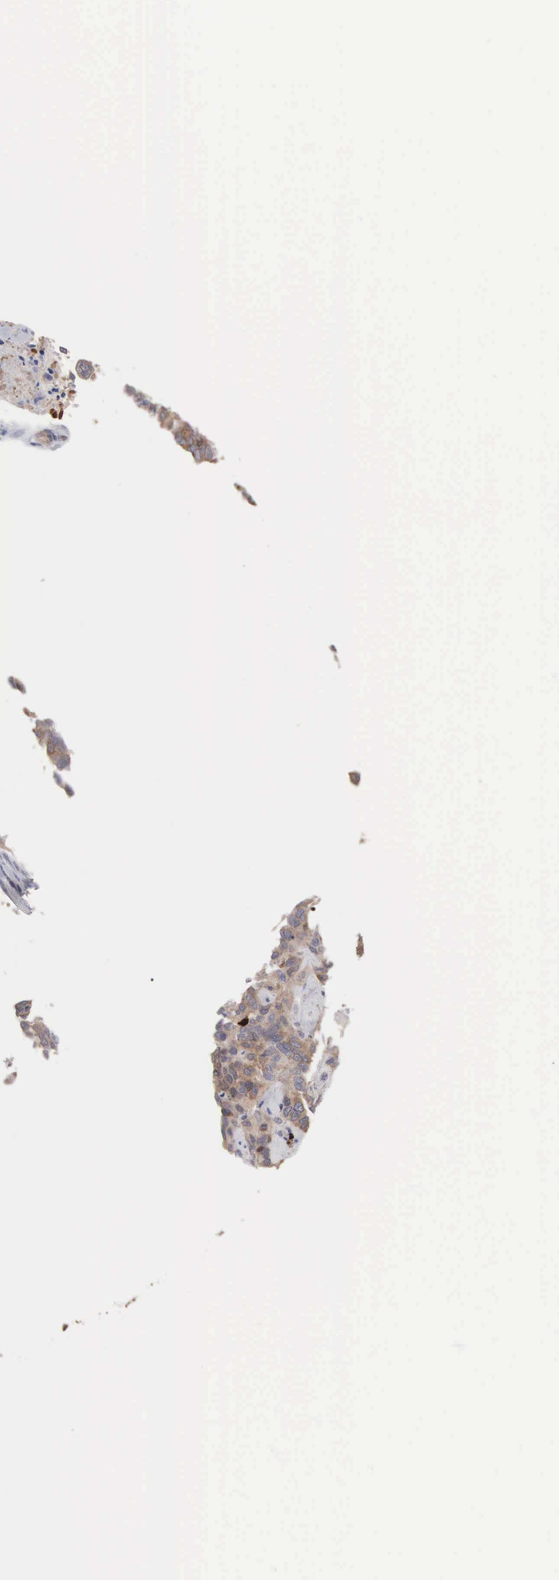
{"staining": {"intensity": "strong", "quantity": ">75%", "location": "cytoplasmic/membranous"}, "tissue": "ovarian cancer", "cell_type": "Tumor cells", "image_type": "cancer", "snomed": [{"axis": "morphology", "description": "Cystadenocarcinoma, serous, NOS"}, {"axis": "topography", "description": "Ovary"}], "caption": "Immunohistochemical staining of ovarian serous cystadenocarcinoma demonstrates strong cytoplasmic/membranous protein staining in about >75% of tumor cells.", "gene": "MTHFD1", "patient": {"sex": "female", "age": 64}}